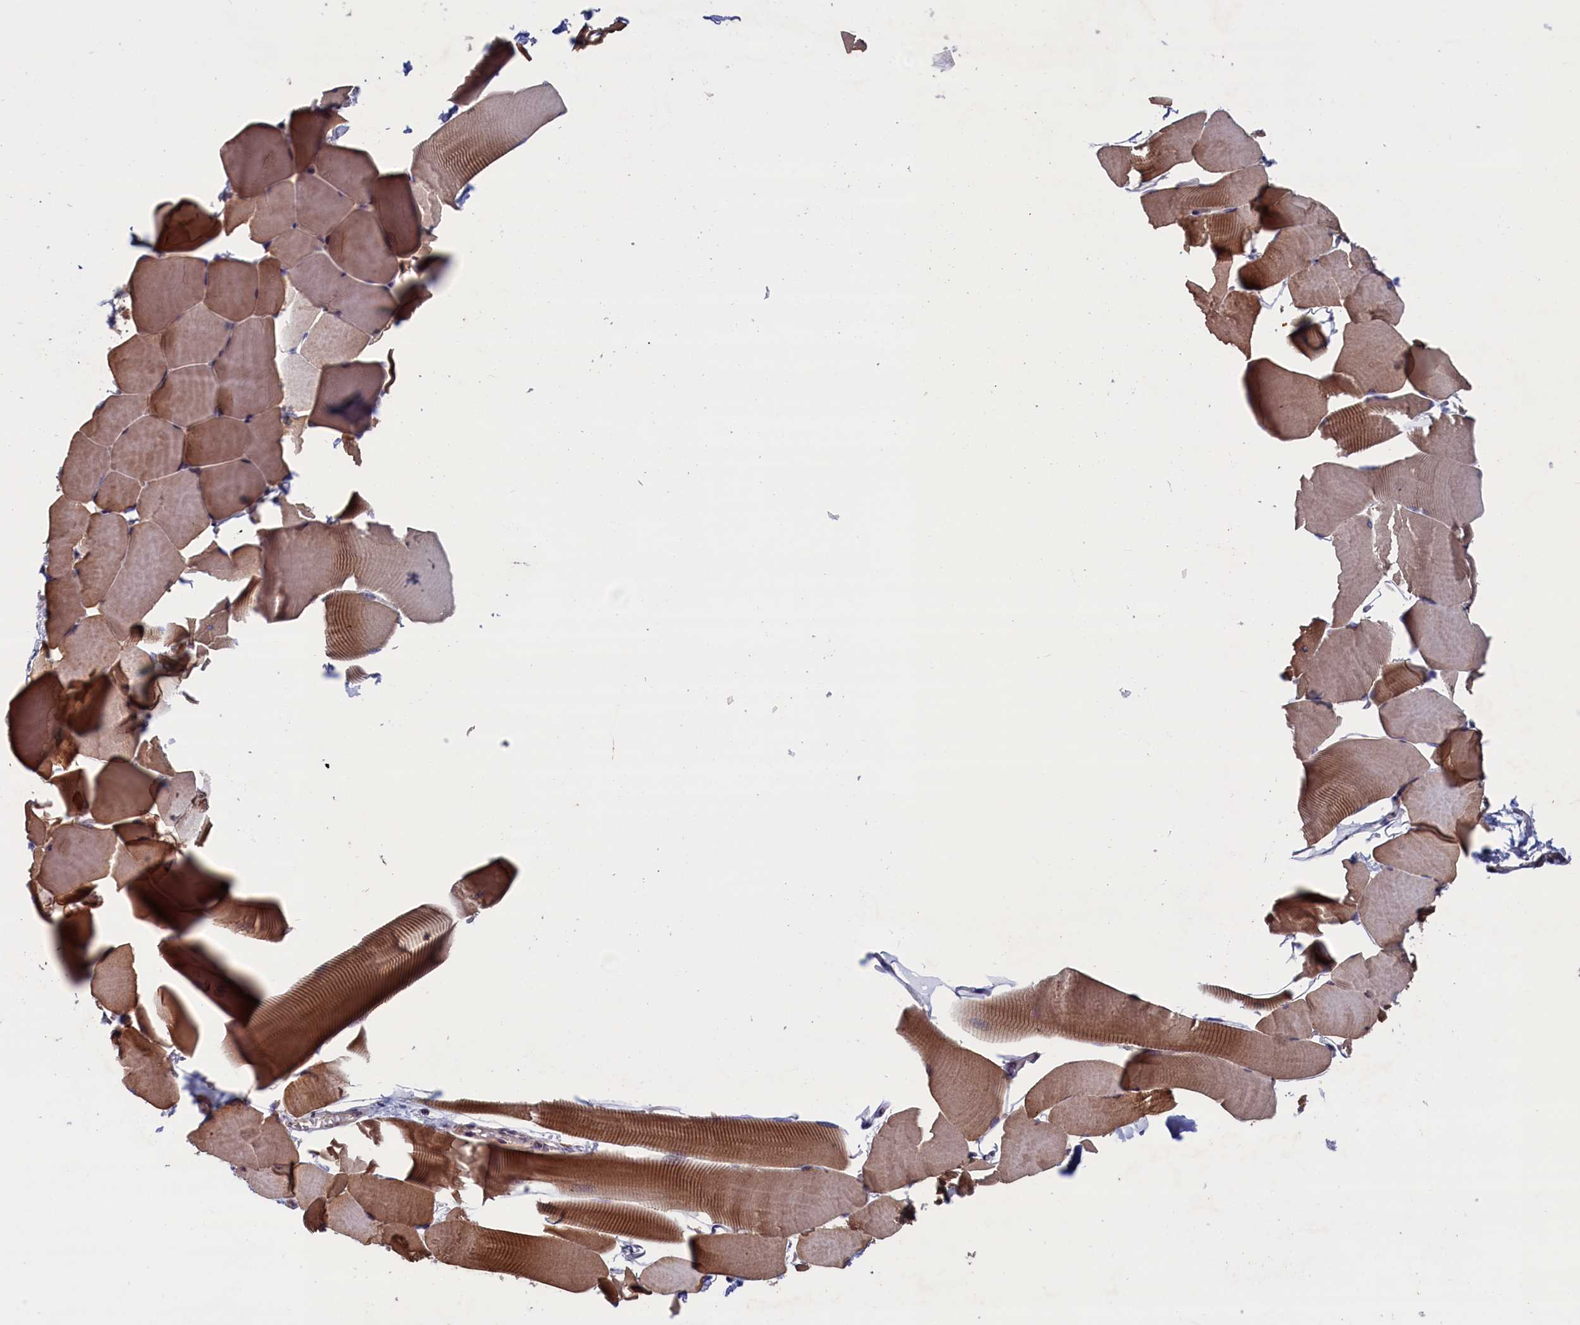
{"staining": {"intensity": "moderate", "quantity": ">75%", "location": "cytoplasmic/membranous"}, "tissue": "skeletal muscle", "cell_type": "Myocytes", "image_type": "normal", "snomed": [{"axis": "morphology", "description": "Normal tissue, NOS"}, {"axis": "topography", "description": "Skeletal muscle"}], "caption": "A medium amount of moderate cytoplasmic/membranous positivity is appreciated in about >75% of myocytes in normal skeletal muscle. (DAB (3,3'-diaminobenzidine) = brown stain, brightfield microscopy at high magnification).", "gene": "SPATA13", "patient": {"sex": "male", "age": 25}}